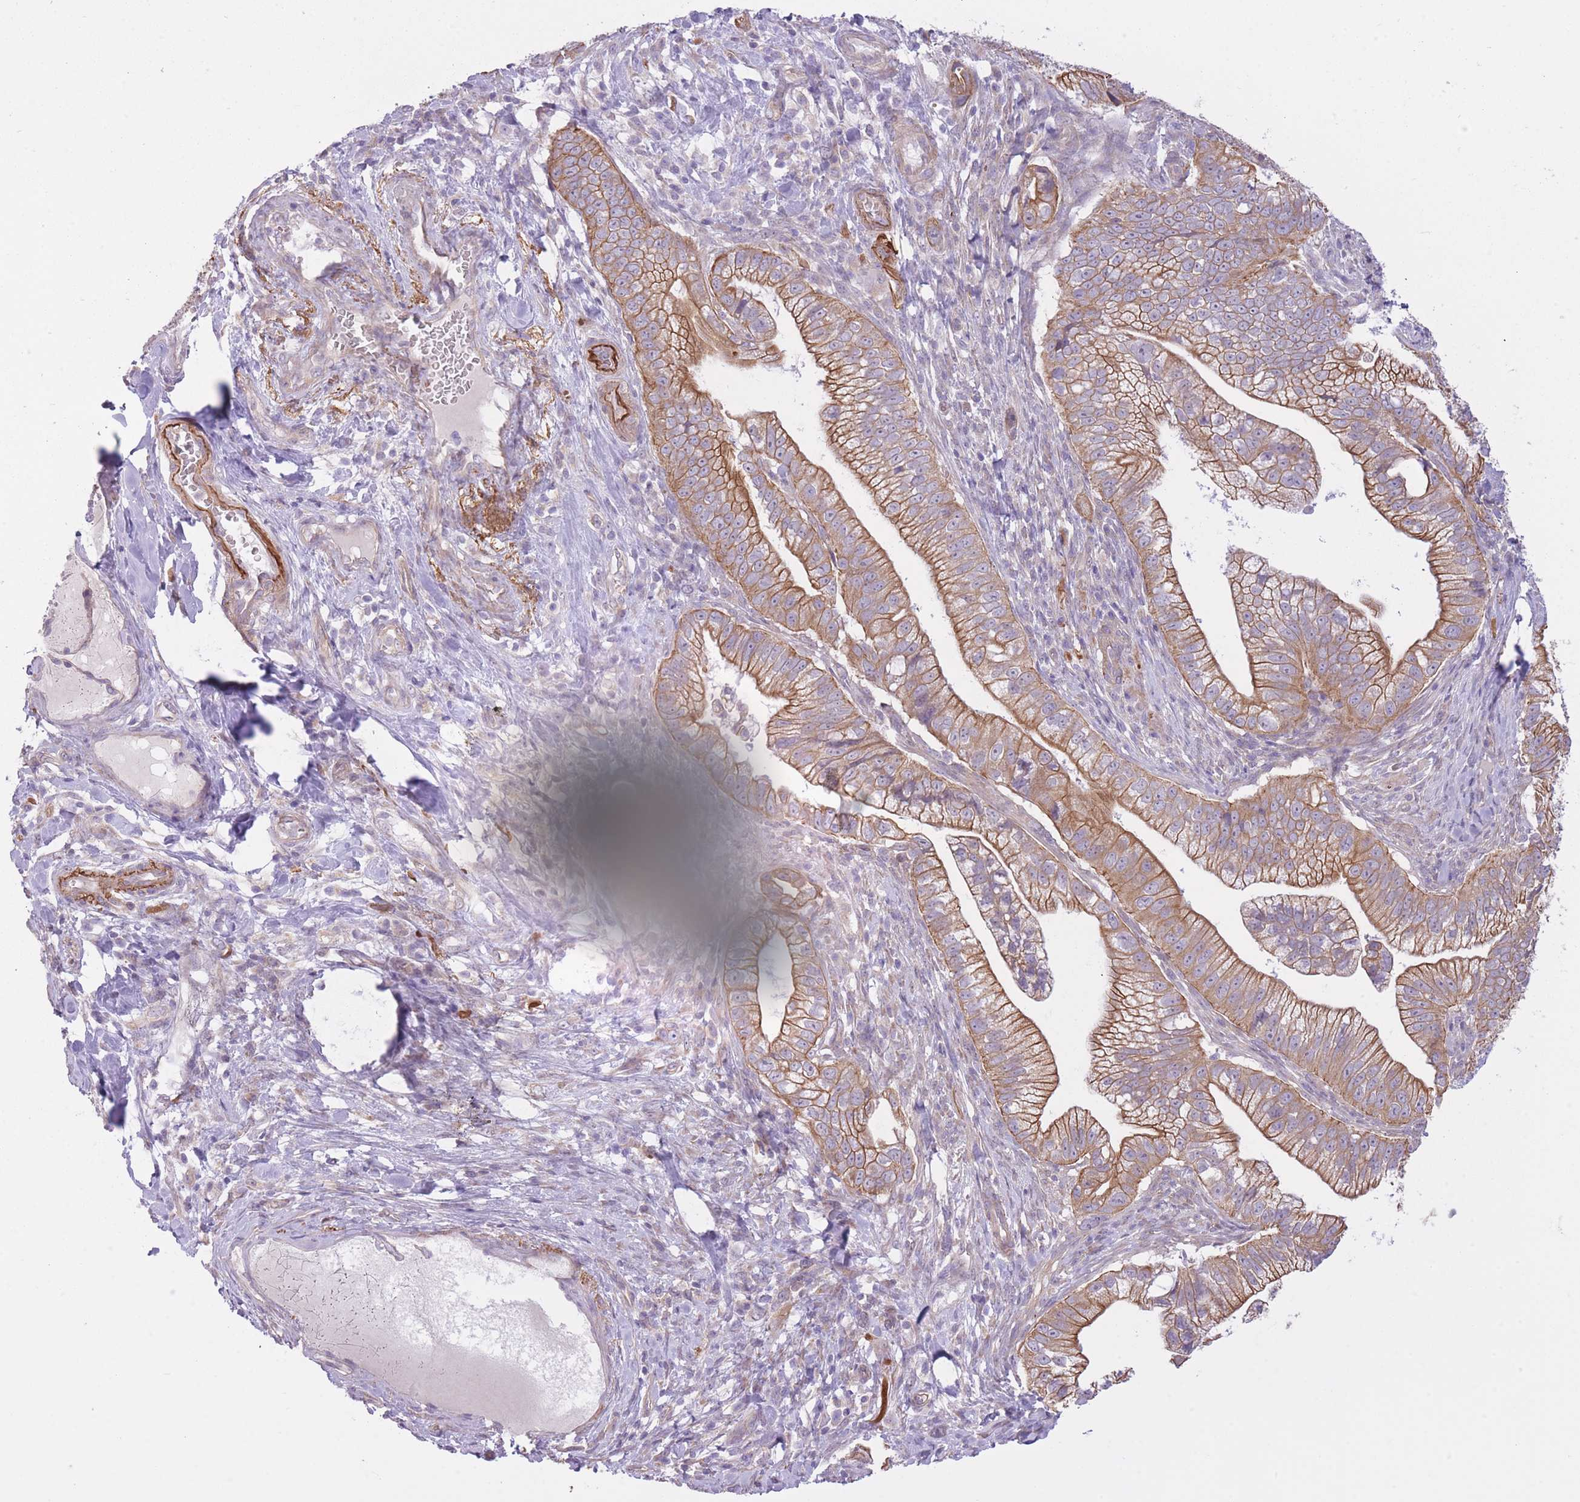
{"staining": {"intensity": "moderate", "quantity": ">75%", "location": "cytoplasmic/membranous"}, "tissue": "pancreatic cancer", "cell_type": "Tumor cells", "image_type": "cancer", "snomed": [{"axis": "morphology", "description": "Adenocarcinoma, NOS"}, {"axis": "topography", "description": "Pancreas"}], "caption": "A micrograph of pancreatic adenocarcinoma stained for a protein demonstrates moderate cytoplasmic/membranous brown staining in tumor cells.", "gene": "REV1", "patient": {"sex": "male", "age": 70}}